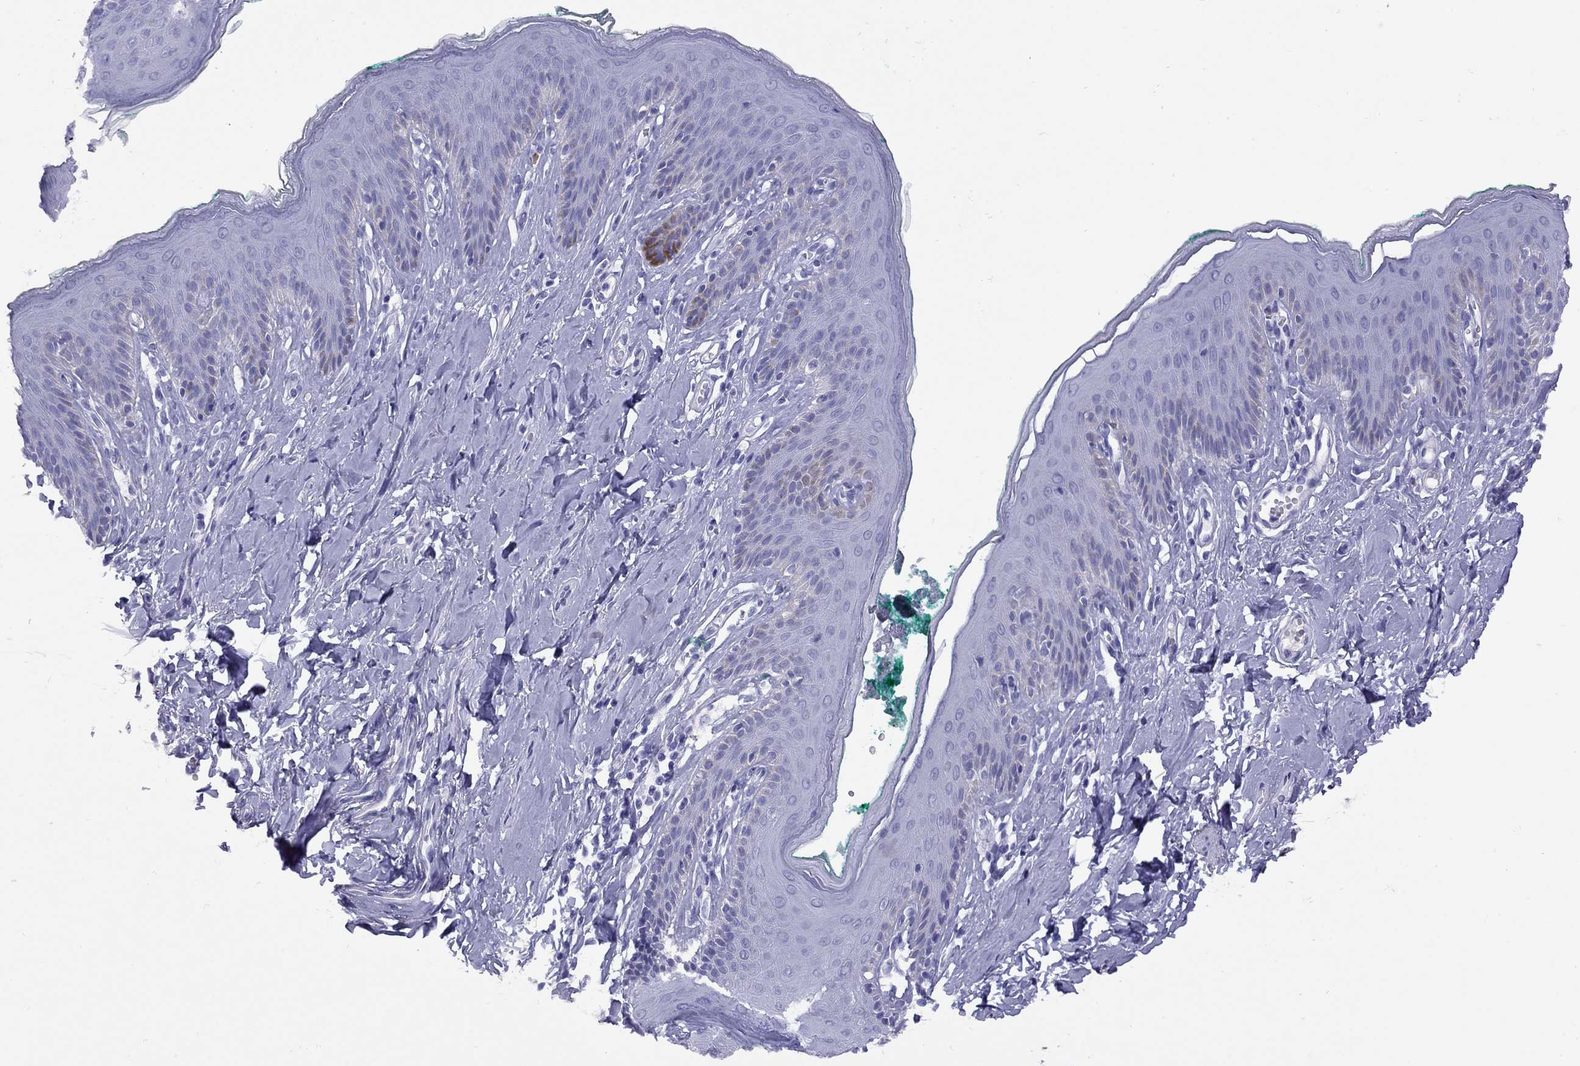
{"staining": {"intensity": "negative", "quantity": "none", "location": "none"}, "tissue": "skin", "cell_type": "Epidermal cells", "image_type": "normal", "snomed": [{"axis": "morphology", "description": "Normal tissue, NOS"}, {"axis": "topography", "description": "Vulva"}], "caption": "Immunohistochemical staining of unremarkable skin reveals no significant expression in epidermal cells.", "gene": "GRIA2", "patient": {"sex": "female", "age": 66}}